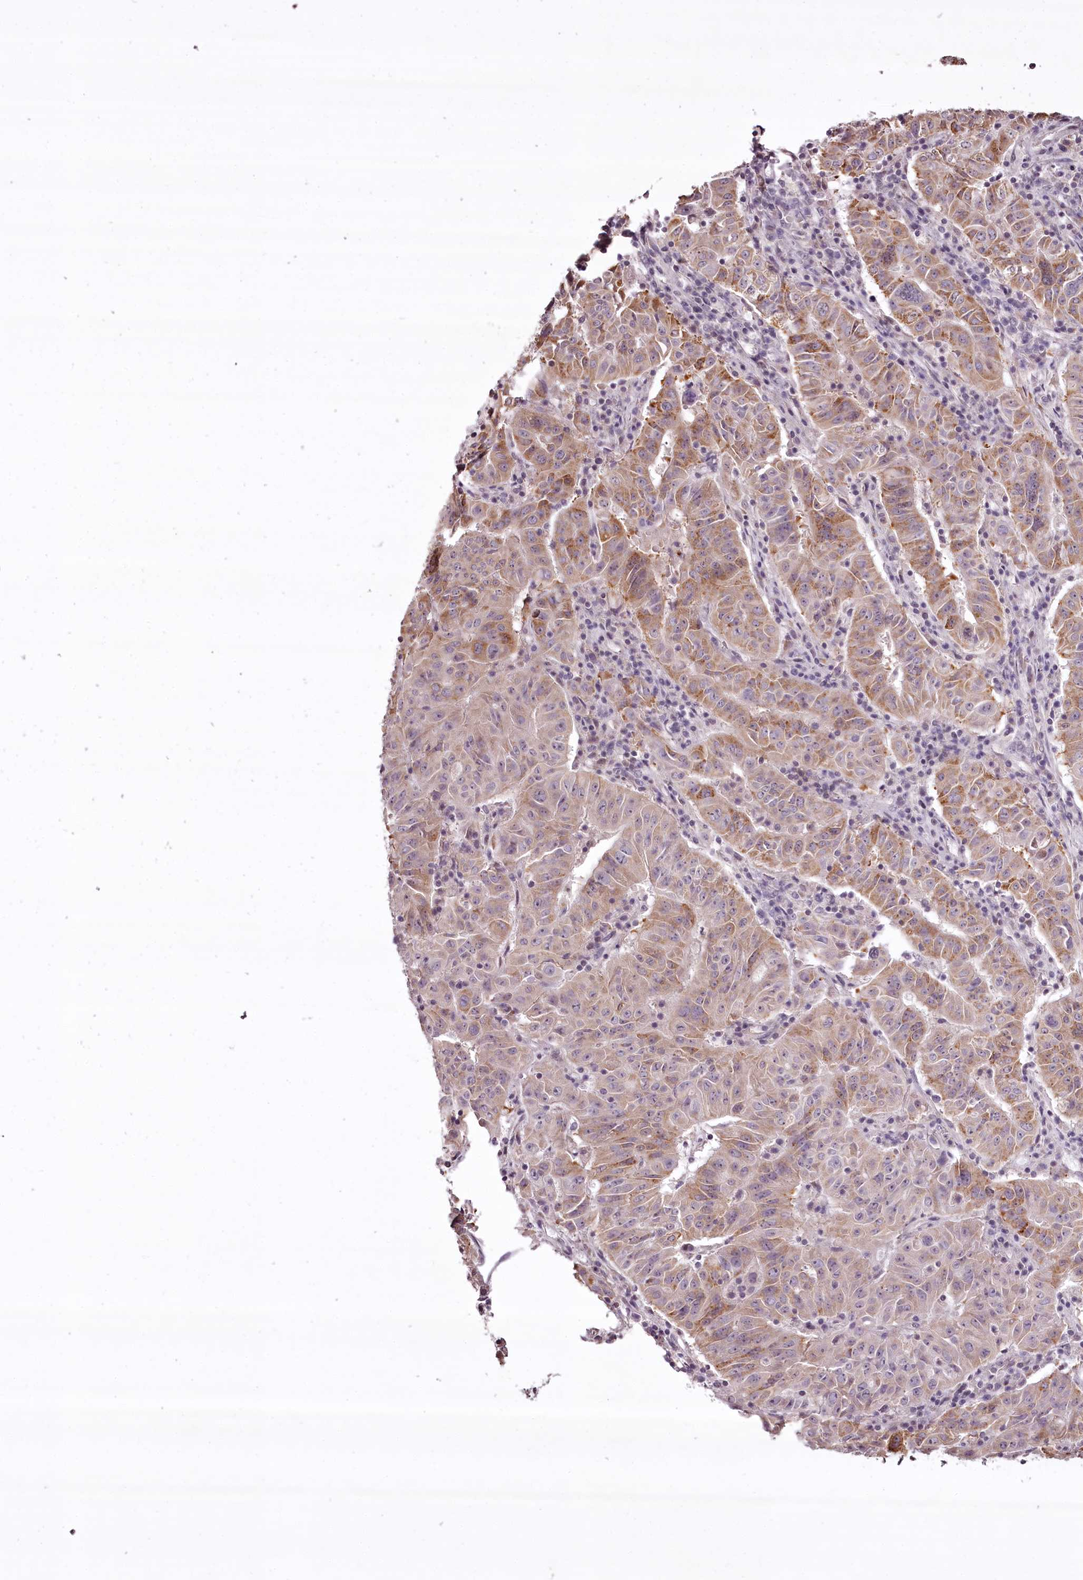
{"staining": {"intensity": "moderate", "quantity": "25%-75%", "location": "cytoplasmic/membranous"}, "tissue": "pancreatic cancer", "cell_type": "Tumor cells", "image_type": "cancer", "snomed": [{"axis": "morphology", "description": "Adenocarcinoma, NOS"}, {"axis": "topography", "description": "Pancreas"}], "caption": "Immunohistochemistry histopathology image of human pancreatic cancer stained for a protein (brown), which shows medium levels of moderate cytoplasmic/membranous expression in about 25%-75% of tumor cells.", "gene": "CCDC92", "patient": {"sex": "male", "age": 63}}